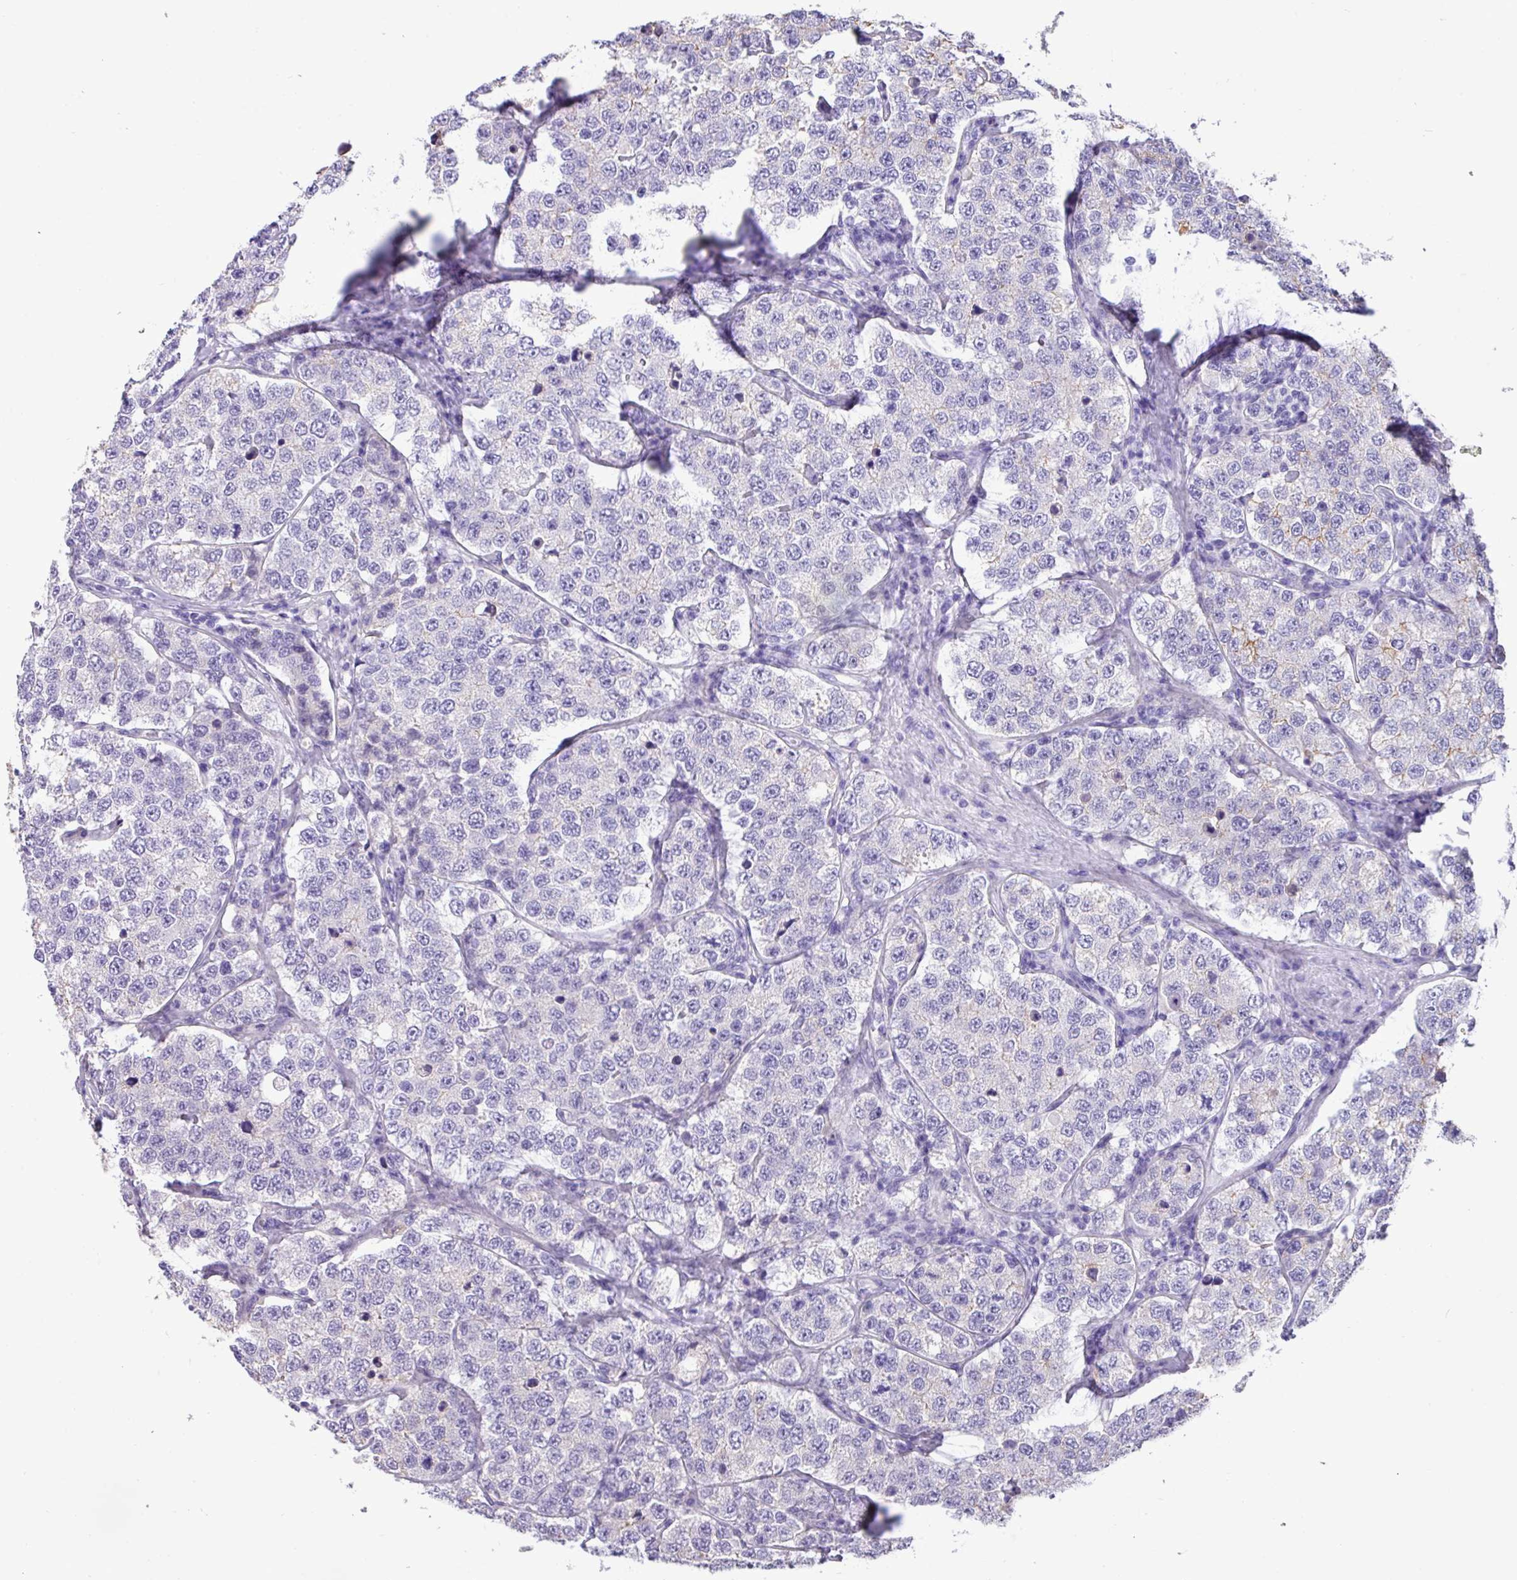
{"staining": {"intensity": "negative", "quantity": "none", "location": "none"}, "tissue": "testis cancer", "cell_type": "Tumor cells", "image_type": "cancer", "snomed": [{"axis": "morphology", "description": "Seminoma, NOS"}, {"axis": "topography", "description": "Testis"}], "caption": "IHC of human testis seminoma displays no expression in tumor cells. (DAB (3,3'-diaminobenzidine) immunohistochemistry, high magnification).", "gene": "EPCAM", "patient": {"sex": "male", "age": 34}}